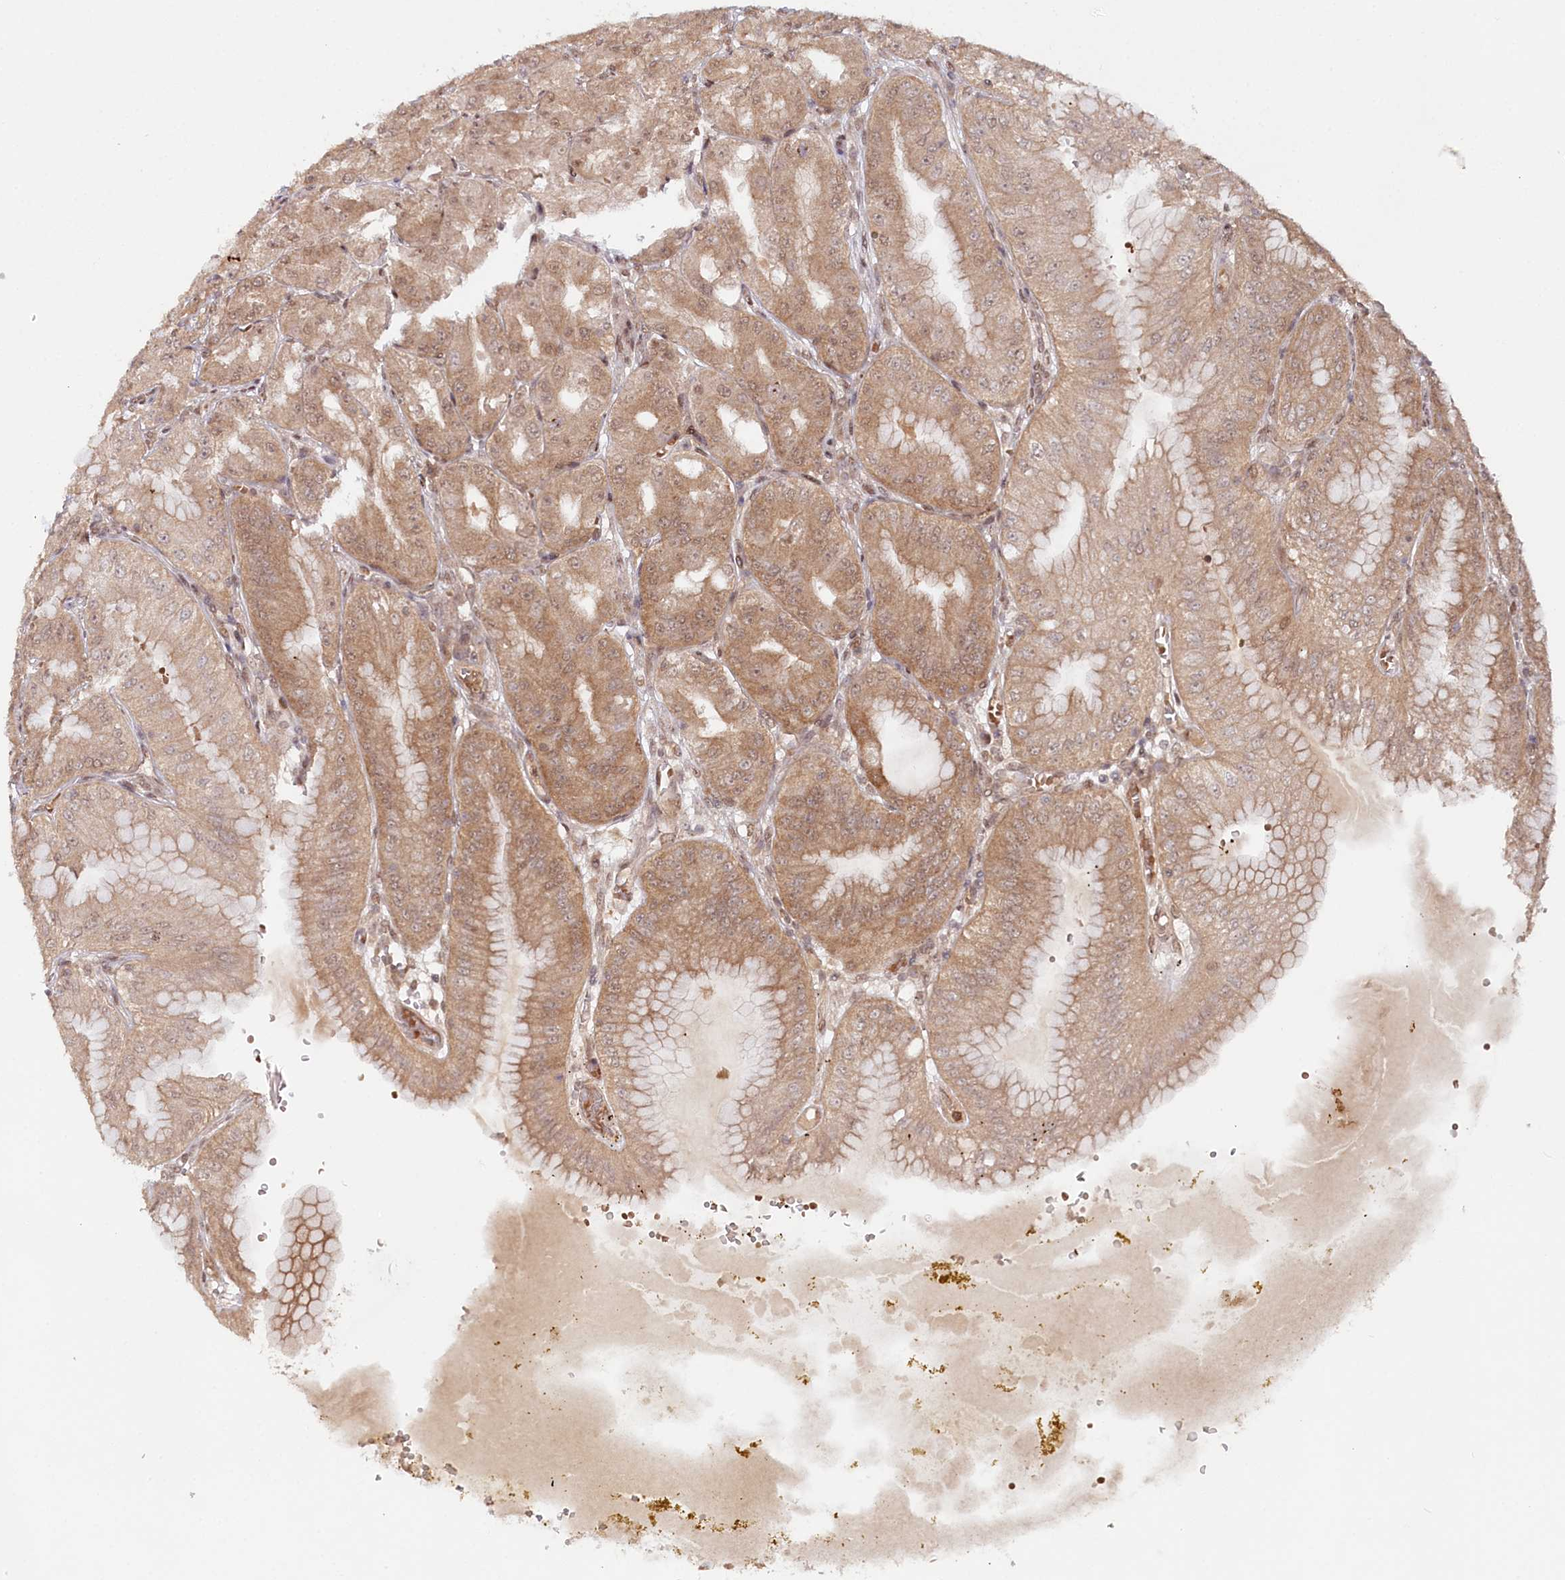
{"staining": {"intensity": "moderate", "quantity": ">75%", "location": "cytoplasmic/membranous,nuclear"}, "tissue": "stomach", "cell_type": "Glandular cells", "image_type": "normal", "snomed": [{"axis": "morphology", "description": "Normal tissue, NOS"}, {"axis": "topography", "description": "Stomach, upper"}, {"axis": "topography", "description": "Stomach, lower"}], "caption": "Brown immunohistochemical staining in normal stomach reveals moderate cytoplasmic/membranous,nuclear expression in approximately >75% of glandular cells. Using DAB (brown) and hematoxylin (blue) stains, captured at high magnification using brightfield microscopy.", "gene": "CCDC65", "patient": {"sex": "male", "age": 71}}